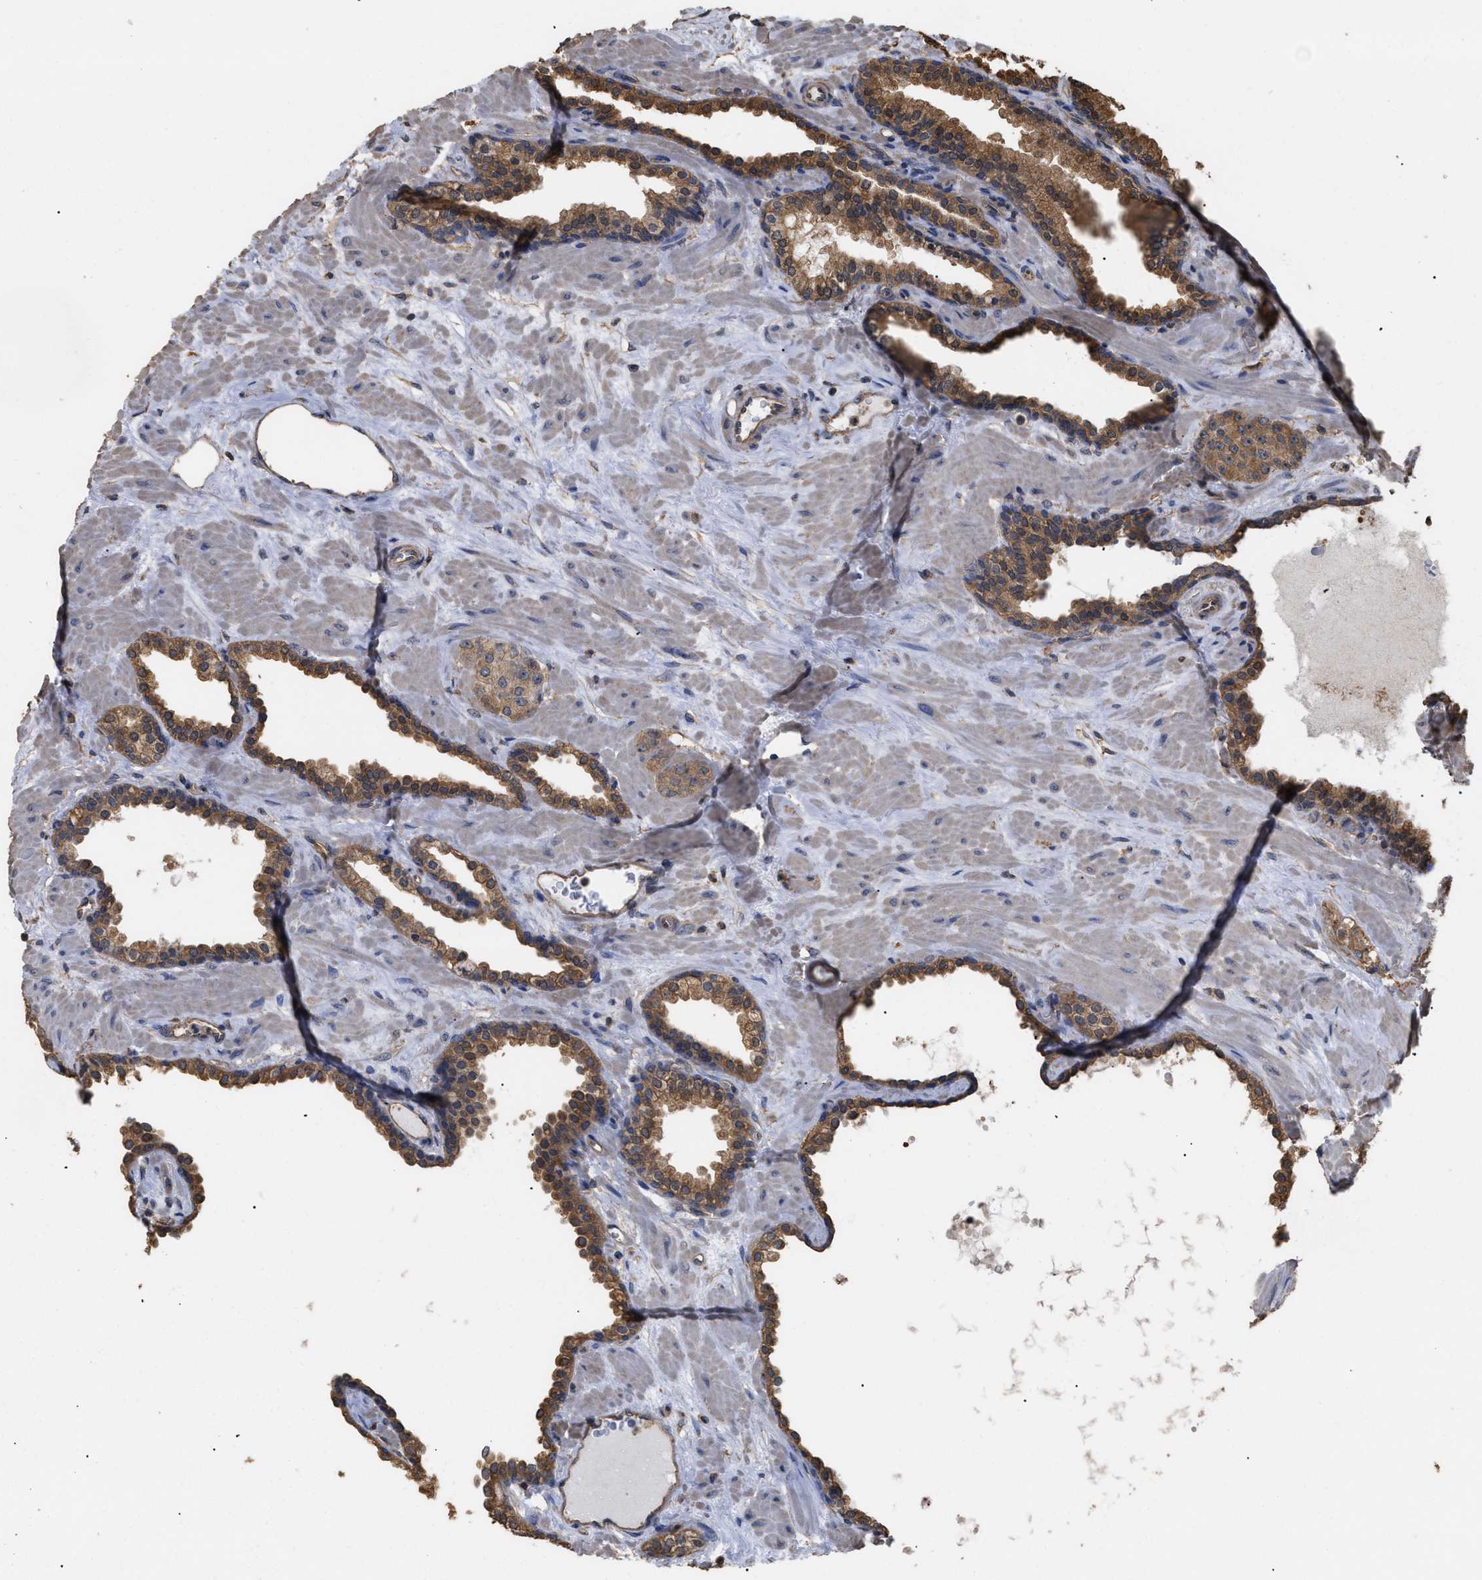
{"staining": {"intensity": "moderate", "quantity": ">75%", "location": "cytoplasmic/membranous"}, "tissue": "prostate cancer", "cell_type": "Tumor cells", "image_type": "cancer", "snomed": [{"axis": "morphology", "description": "Adenocarcinoma, High grade"}, {"axis": "topography", "description": "Prostate"}], "caption": "Immunohistochemistry (IHC) of prostate cancer reveals medium levels of moderate cytoplasmic/membranous positivity in about >75% of tumor cells.", "gene": "CALM1", "patient": {"sex": "male", "age": 64}}